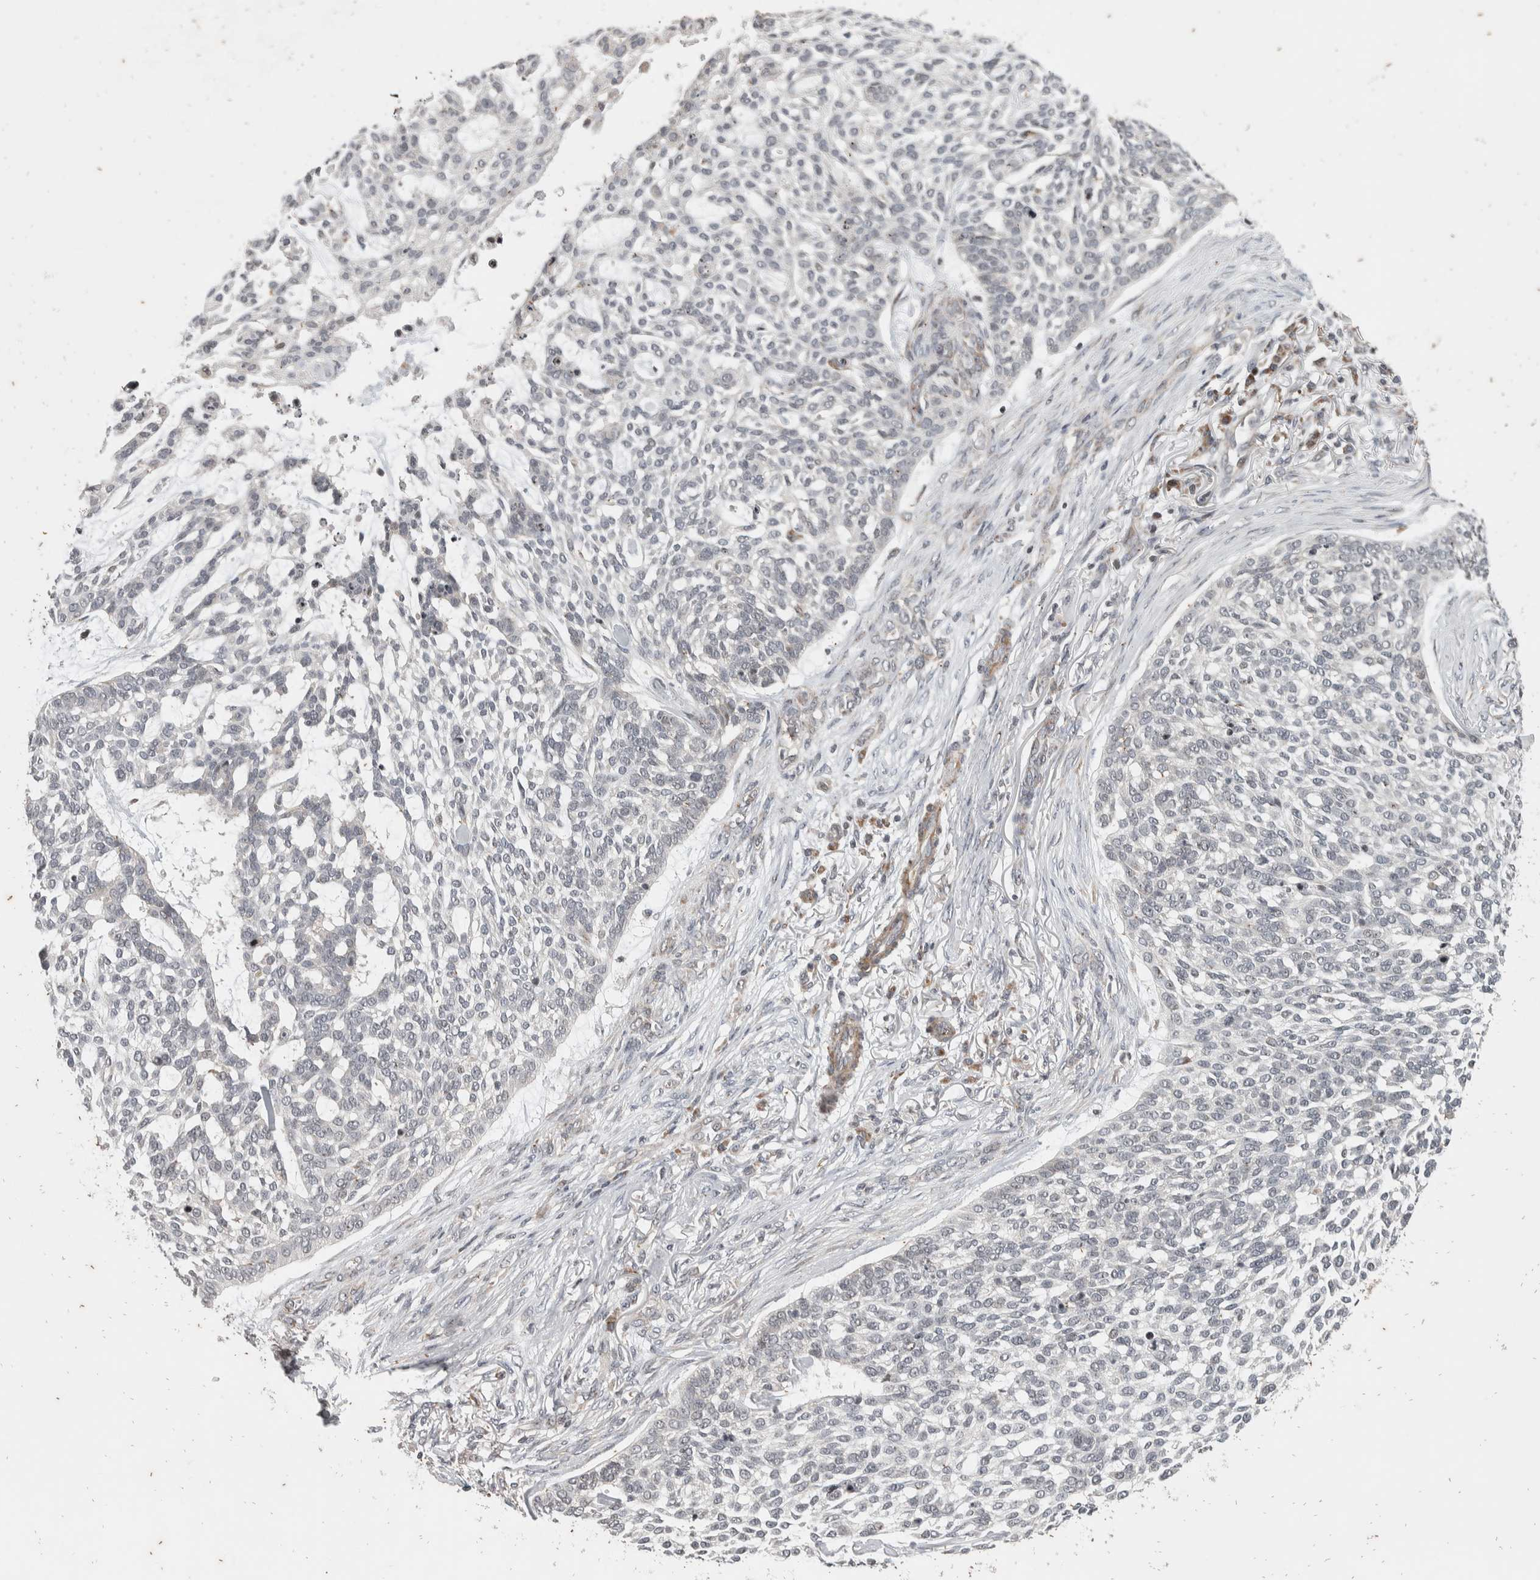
{"staining": {"intensity": "negative", "quantity": "none", "location": "none"}, "tissue": "skin cancer", "cell_type": "Tumor cells", "image_type": "cancer", "snomed": [{"axis": "morphology", "description": "Basal cell carcinoma"}, {"axis": "topography", "description": "Skin"}], "caption": "Tumor cells are negative for brown protein staining in skin basal cell carcinoma.", "gene": "ATXN7L1", "patient": {"sex": "female", "age": 64}}